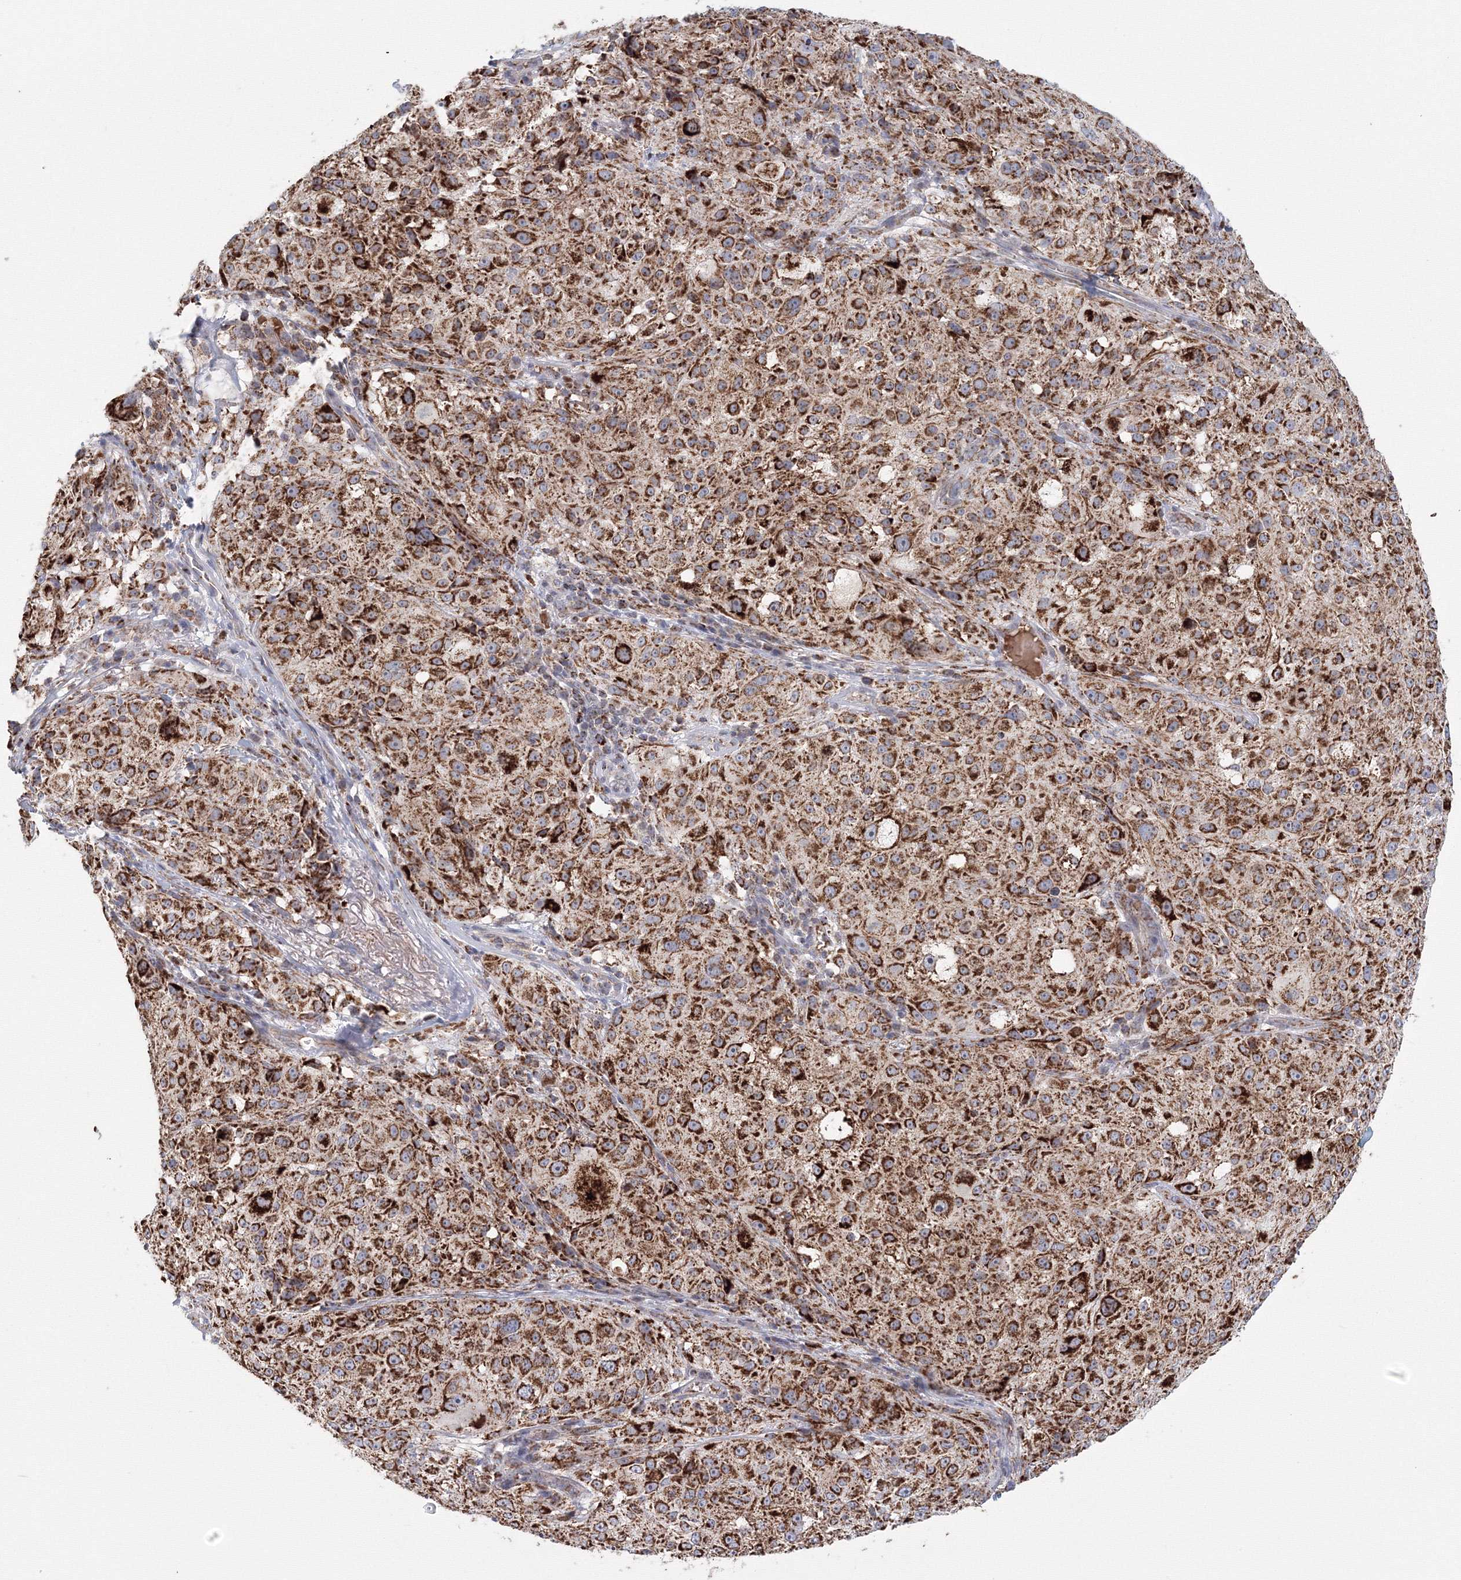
{"staining": {"intensity": "strong", "quantity": ">75%", "location": "cytoplasmic/membranous"}, "tissue": "melanoma", "cell_type": "Tumor cells", "image_type": "cancer", "snomed": [{"axis": "morphology", "description": "Necrosis, NOS"}, {"axis": "morphology", "description": "Malignant melanoma, NOS"}, {"axis": "topography", "description": "Skin"}], "caption": "DAB immunohistochemical staining of human malignant melanoma demonstrates strong cytoplasmic/membranous protein expression in approximately >75% of tumor cells.", "gene": "GRPEL1", "patient": {"sex": "female", "age": 87}}